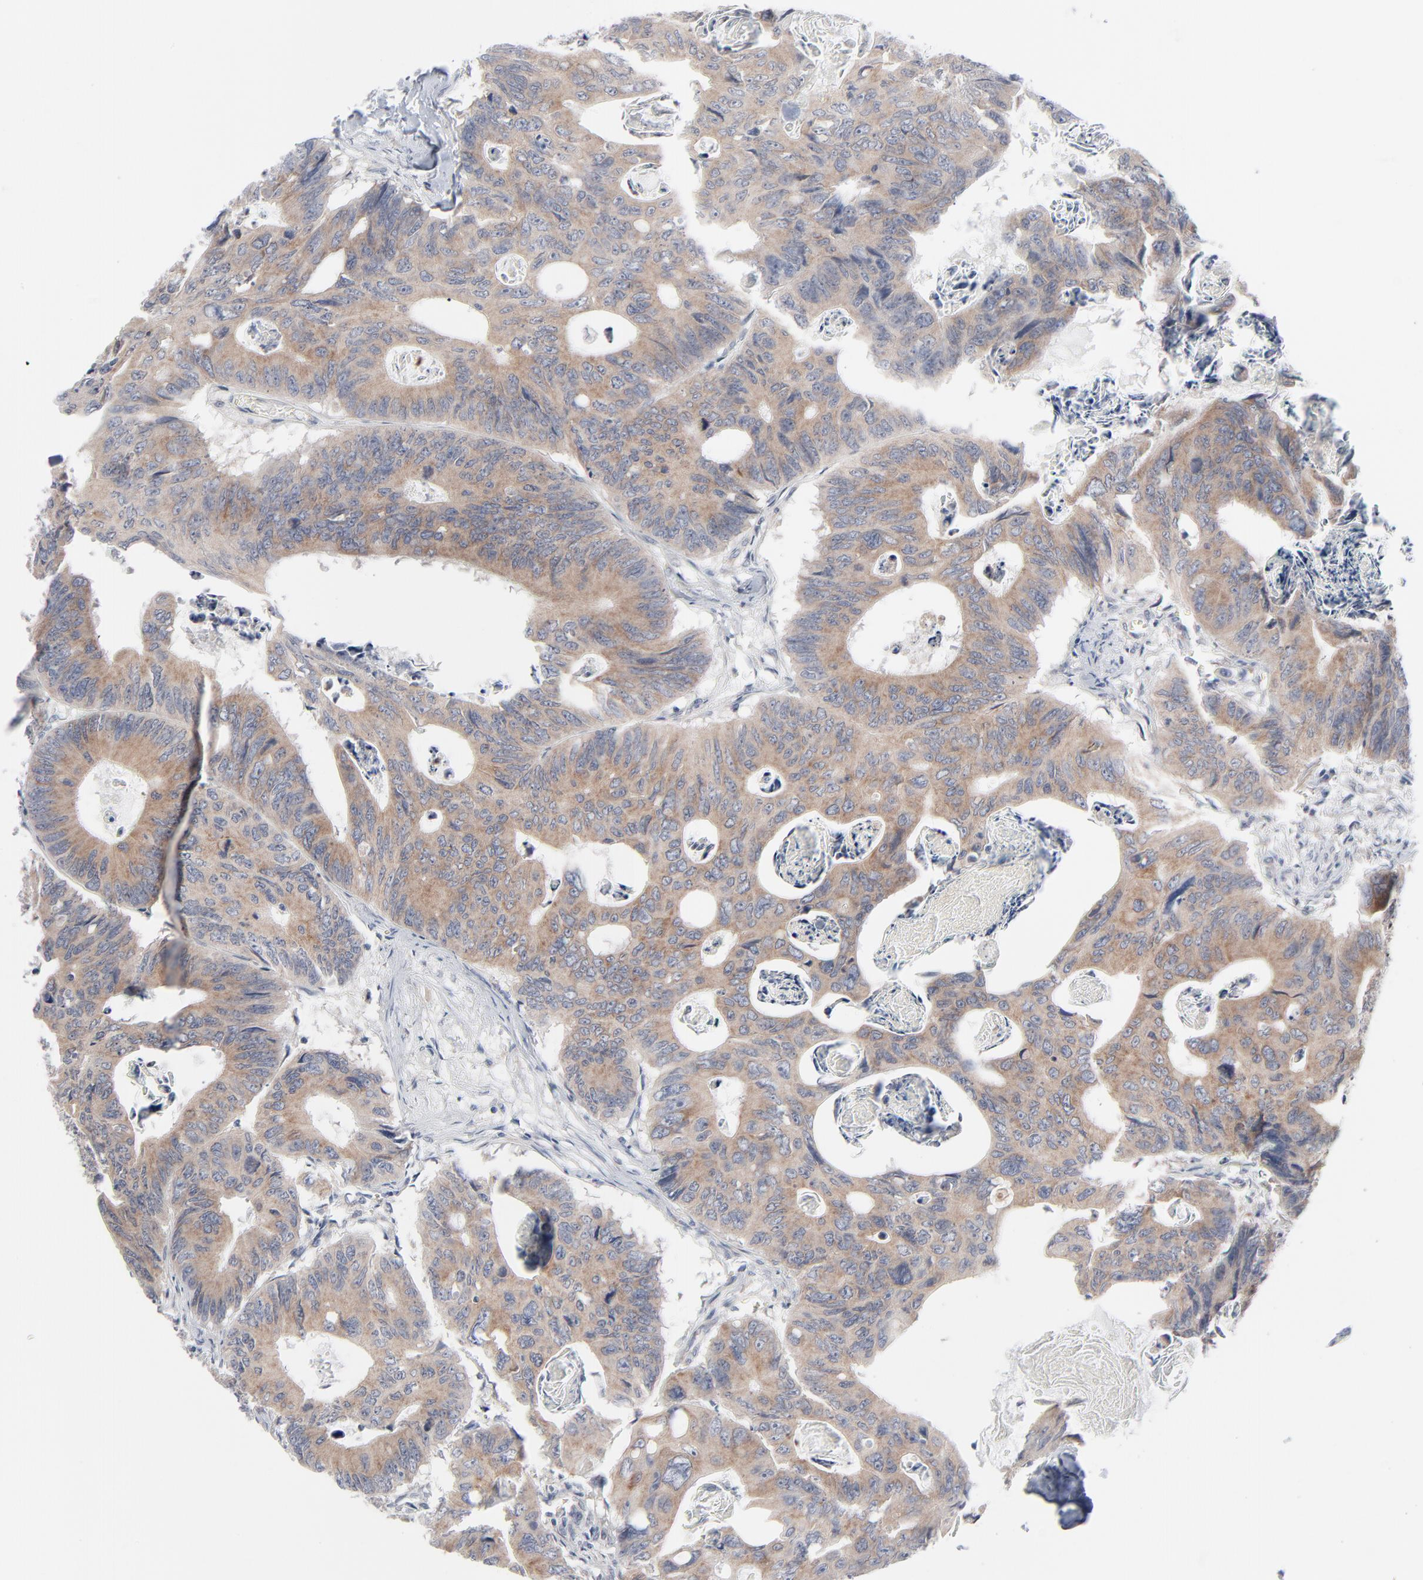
{"staining": {"intensity": "moderate", "quantity": ">75%", "location": "cytoplasmic/membranous"}, "tissue": "colorectal cancer", "cell_type": "Tumor cells", "image_type": "cancer", "snomed": [{"axis": "morphology", "description": "Adenocarcinoma, NOS"}, {"axis": "topography", "description": "Colon"}], "caption": "A medium amount of moderate cytoplasmic/membranous expression is present in about >75% of tumor cells in colorectal cancer tissue. The protein of interest is stained brown, and the nuclei are stained in blue (DAB IHC with brightfield microscopy, high magnification).", "gene": "KDSR", "patient": {"sex": "female", "age": 55}}